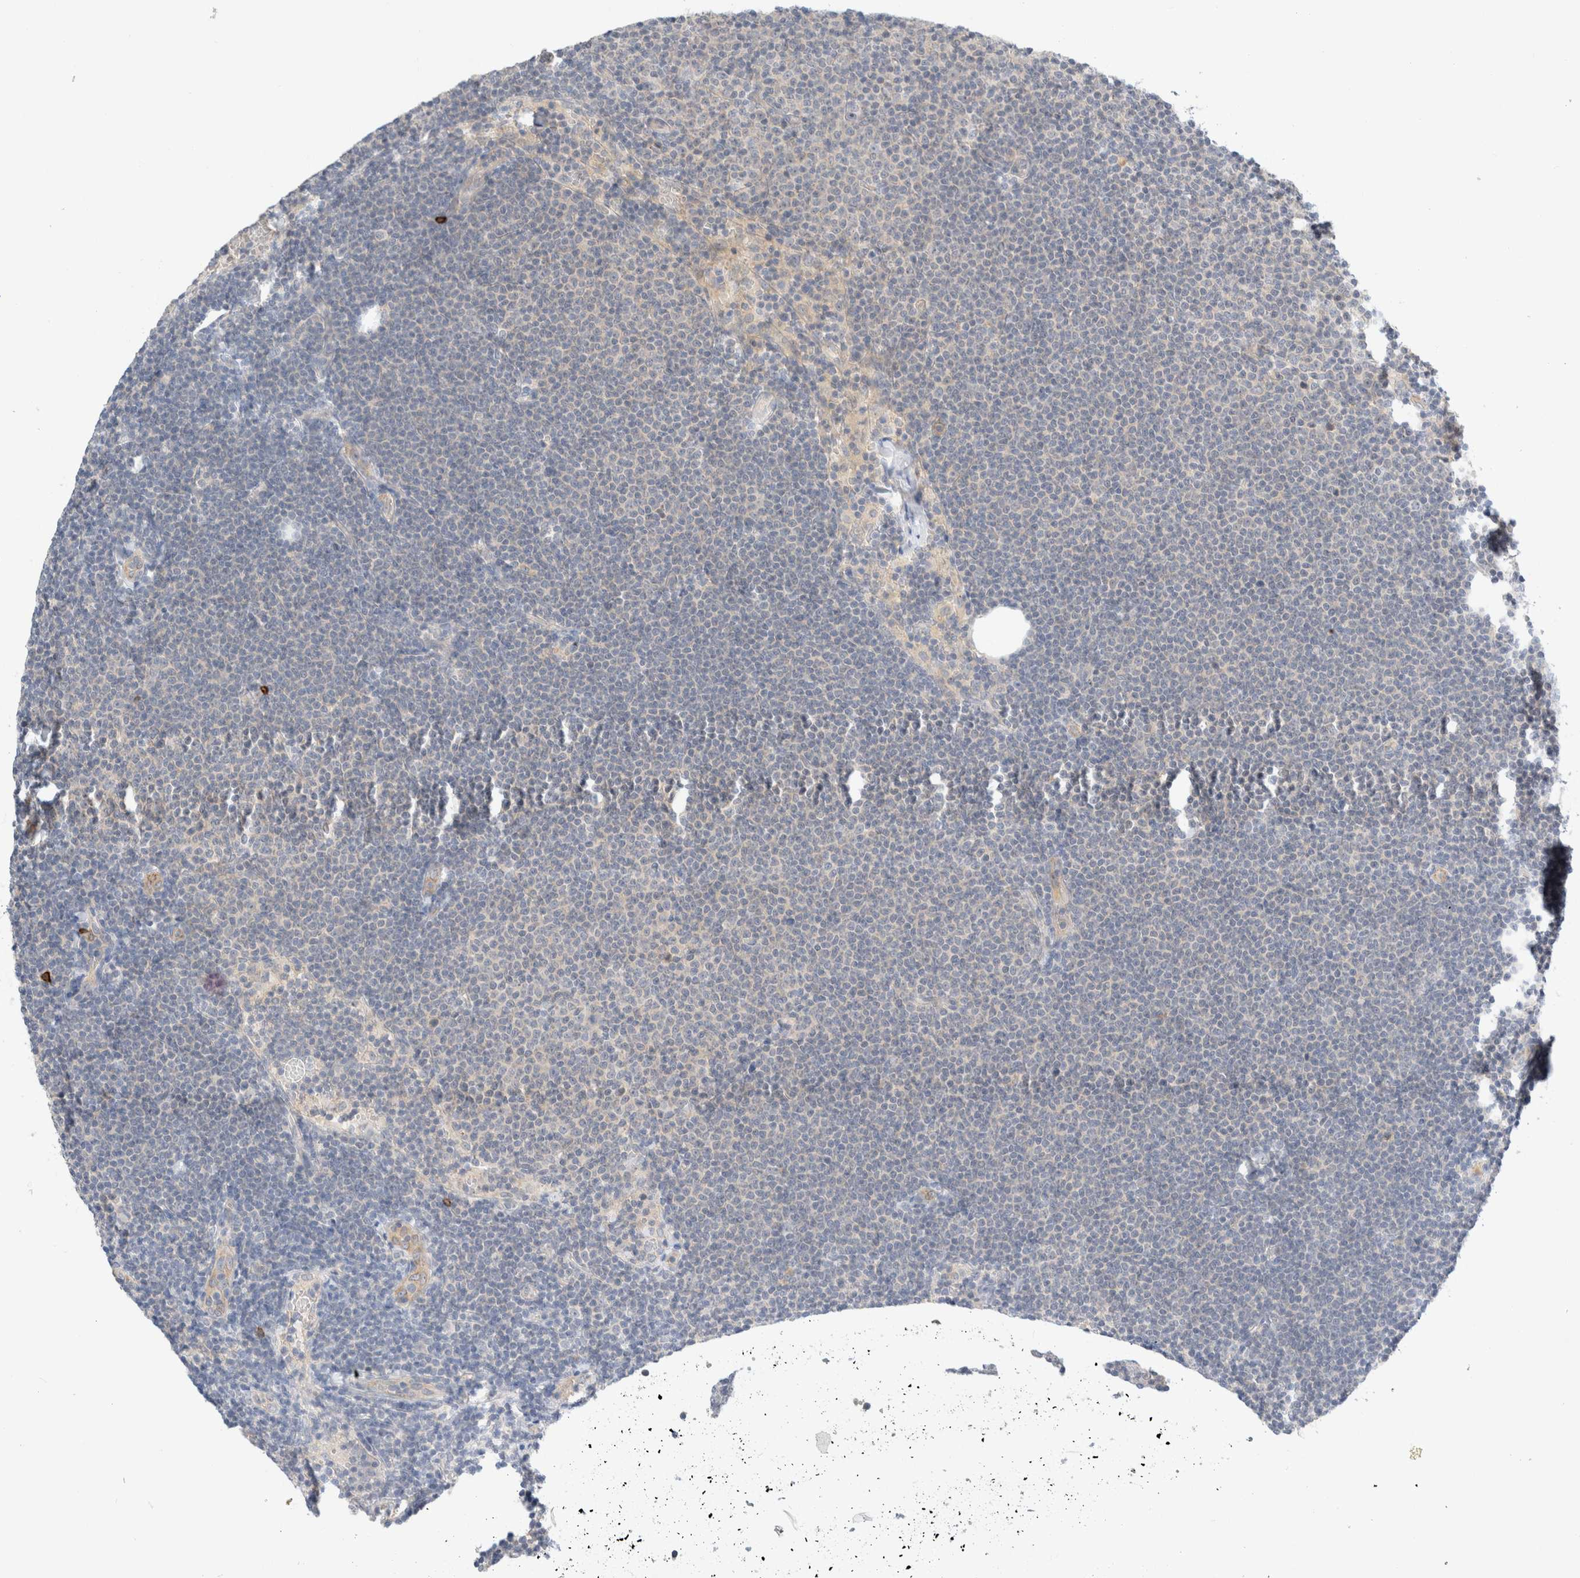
{"staining": {"intensity": "negative", "quantity": "none", "location": "none"}, "tissue": "lymphoma", "cell_type": "Tumor cells", "image_type": "cancer", "snomed": [{"axis": "morphology", "description": "Malignant lymphoma, non-Hodgkin's type, Low grade"}, {"axis": "topography", "description": "Lymph node"}], "caption": "DAB immunohistochemical staining of malignant lymphoma, non-Hodgkin's type (low-grade) displays no significant expression in tumor cells.", "gene": "SDR16C5", "patient": {"sex": "female", "age": 53}}